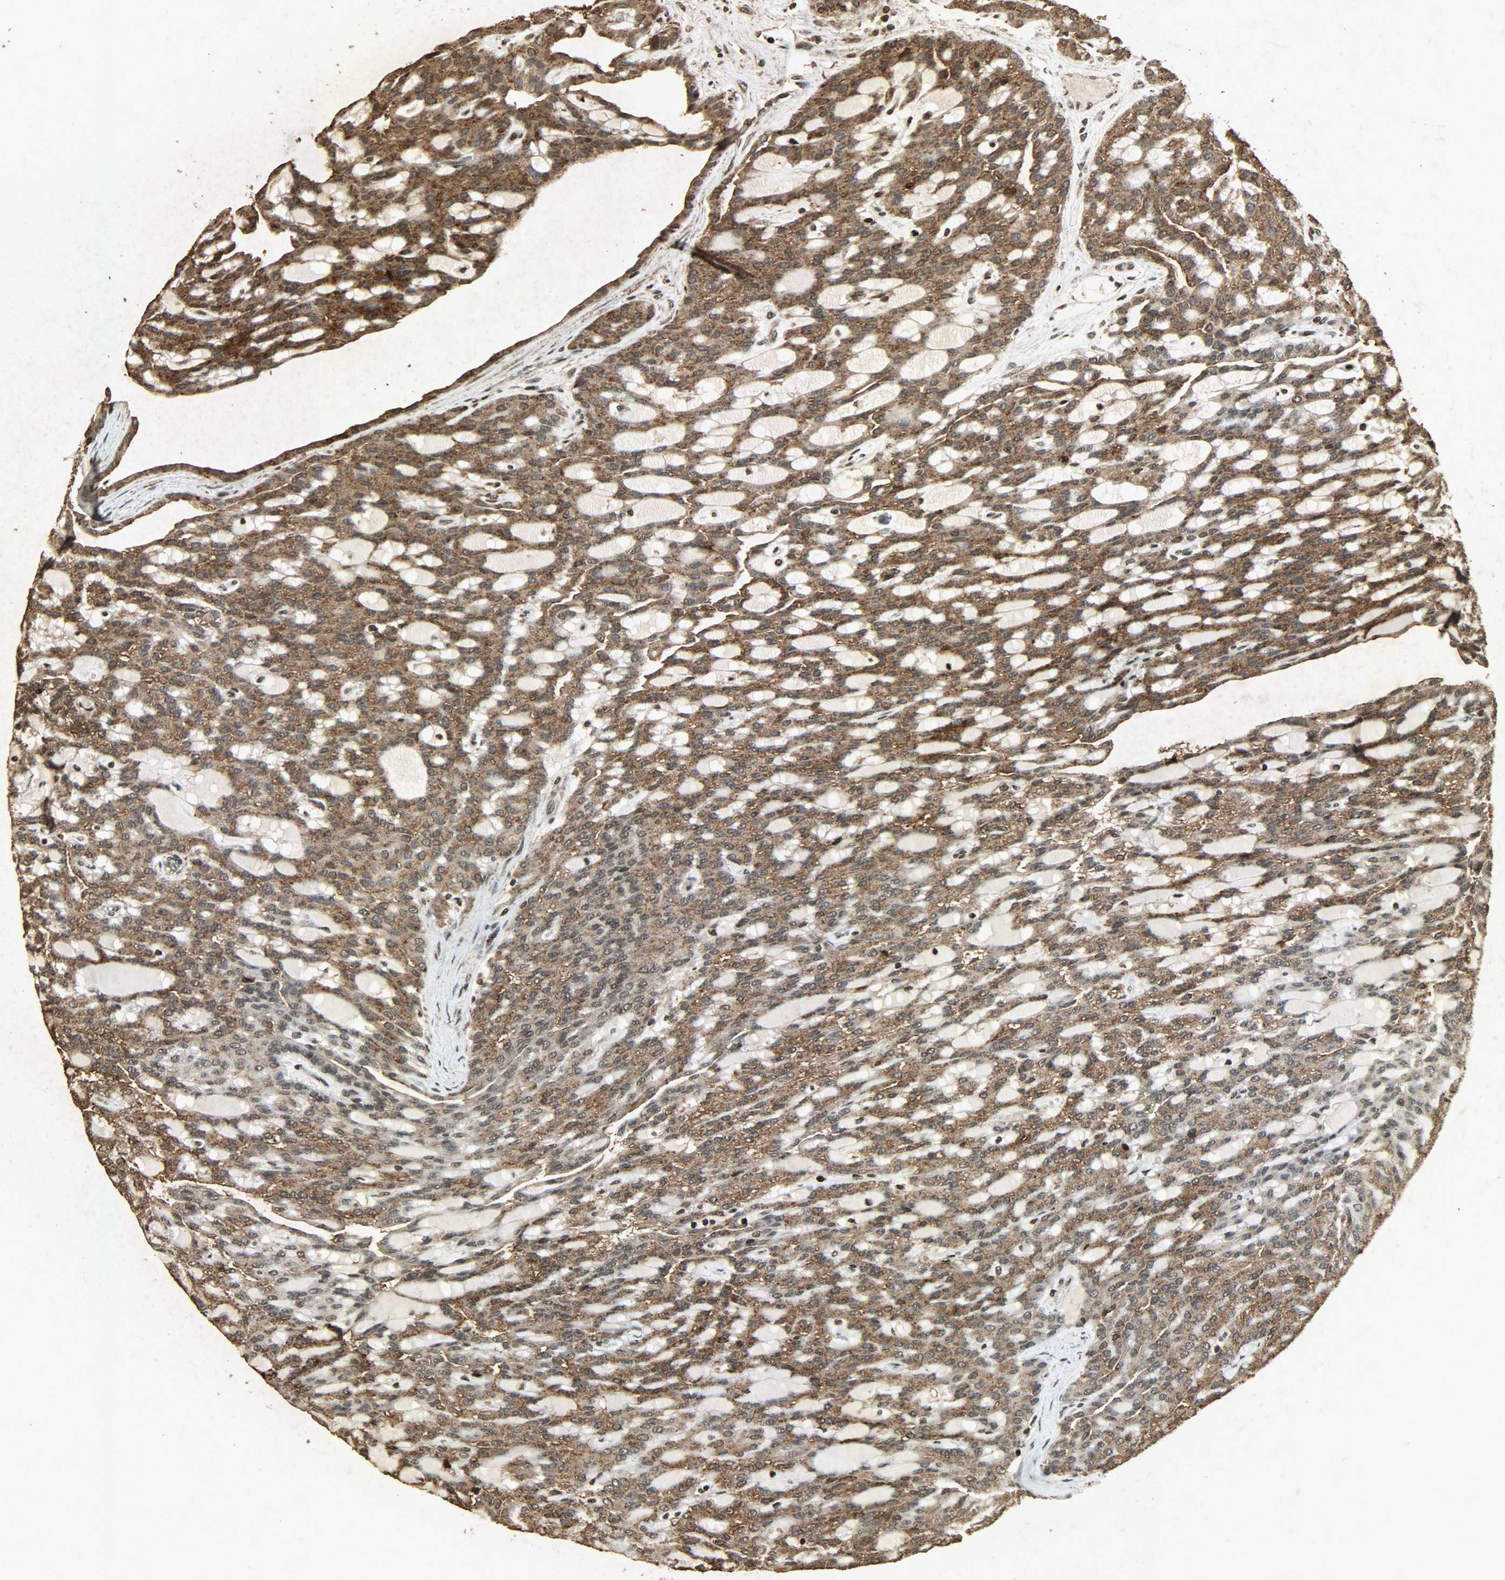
{"staining": {"intensity": "strong", "quantity": ">75%", "location": "cytoplasmic/membranous,nuclear"}, "tissue": "renal cancer", "cell_type": "Tumor cells", "image_type": "cancer", "snomed": [{"axis": "morphology", "description": "Adenocarcinoma, NOS"}, {"axis": "topography", "description": "Kidney"}], "caption": "High-power microscopy captured an IHC histopathology image of renal cancer, revealing strong cytoplasmic/membranous and nuclear staining in approximately >75% of tumor cells.", "gene": "PPP3R1", "patient": {"sex": "male", "age": 63}}